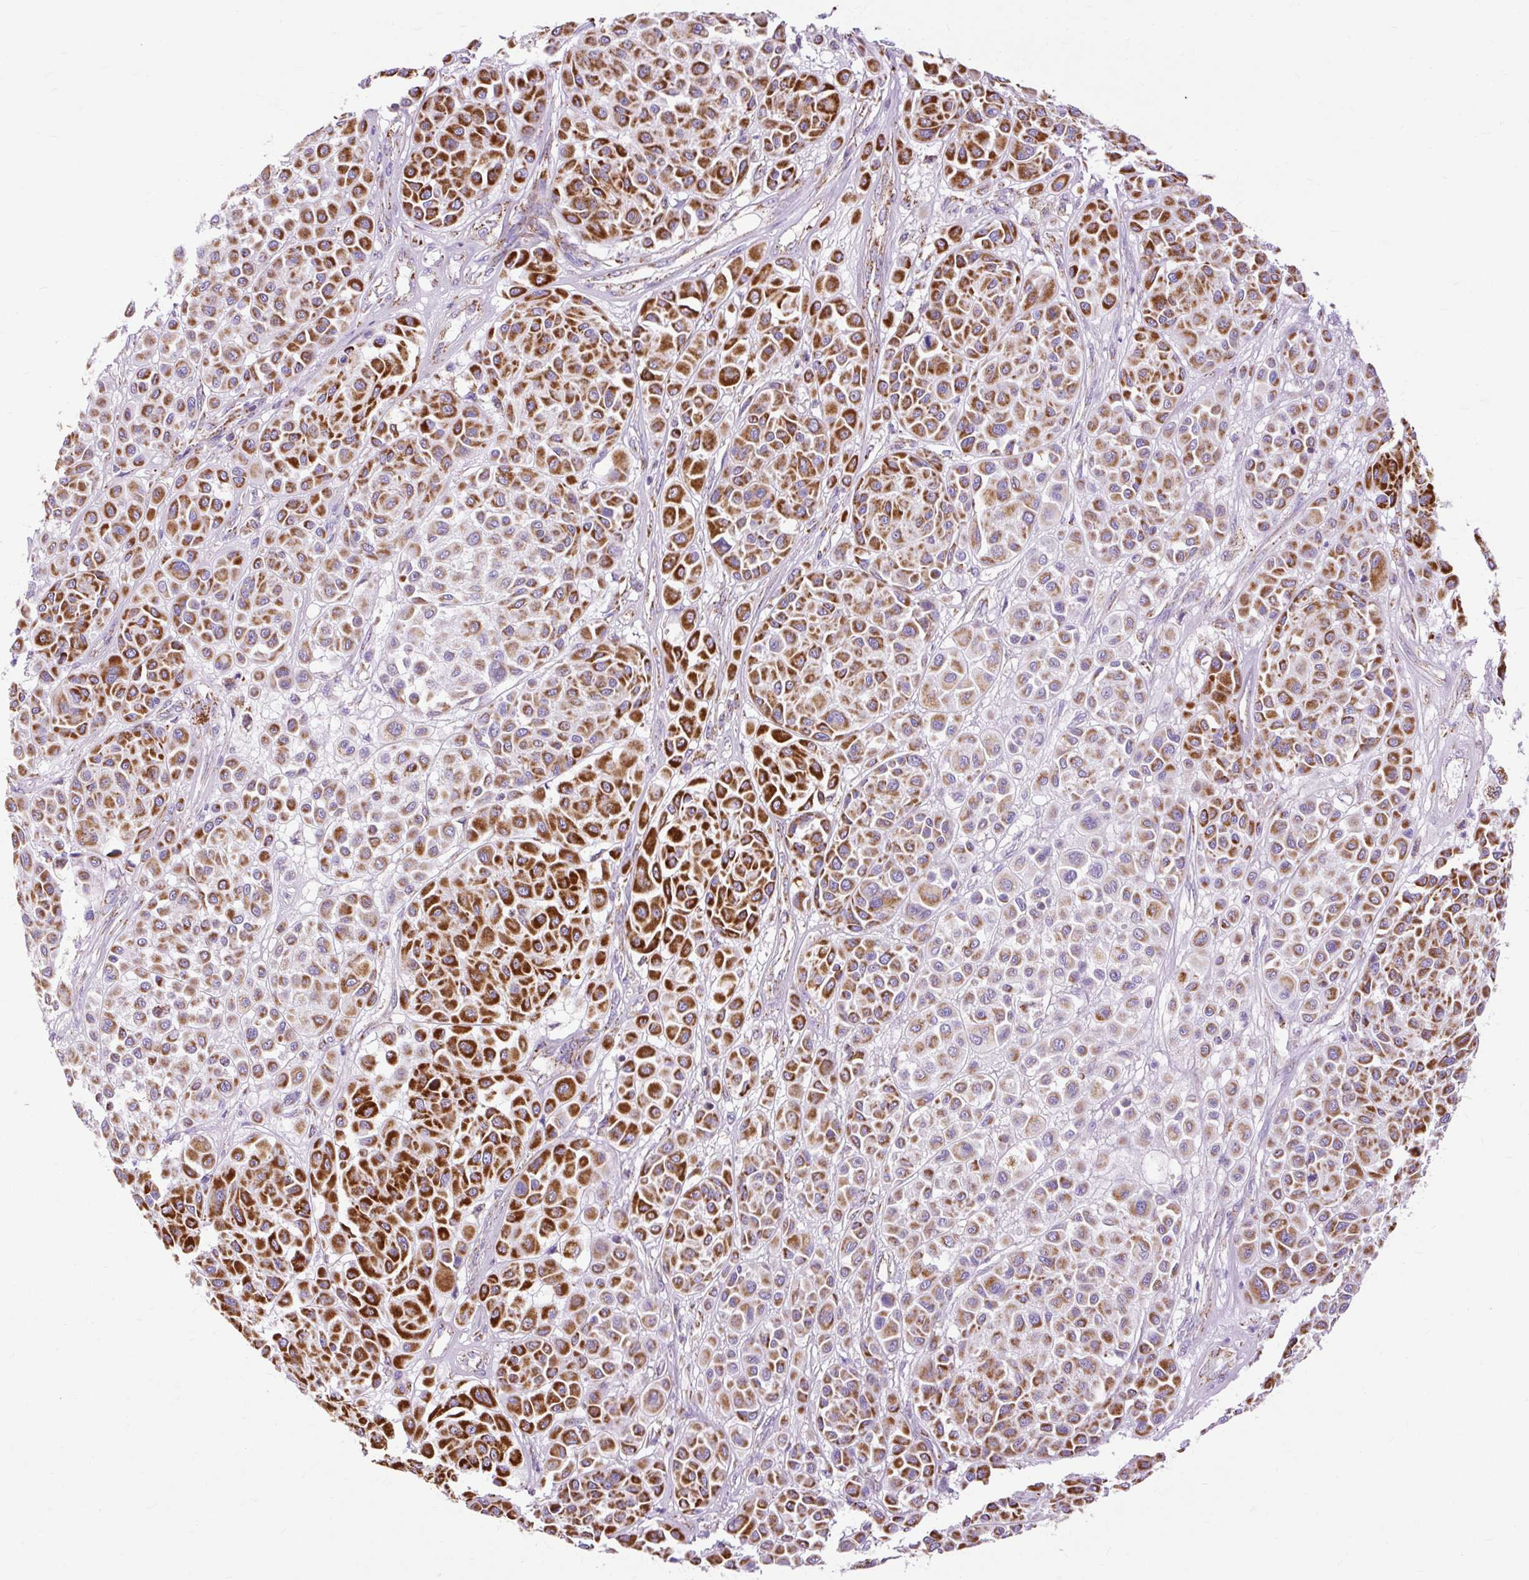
{"staining": {"intensity": "strong", "quantity": ">75%", "location": "cytoplasmic/membranous"}, "tissue": "melanoma", "cell_type": "Tumor cells", "image_type": "cancer", "snomed": [{"axis": "morphology", "description": "Malignant melanoma, Metastatic site"}, {"axis": "topography", "description": "Soft tissue"}], "caption": "This is a photomicrograph of immunohistochemistry staining of melanoma, which shows strong positivity in the cytoplasmic/membranous of tumor cells.", "gene": "DLAT", "patient": {"sex": "male", "age": 41}}